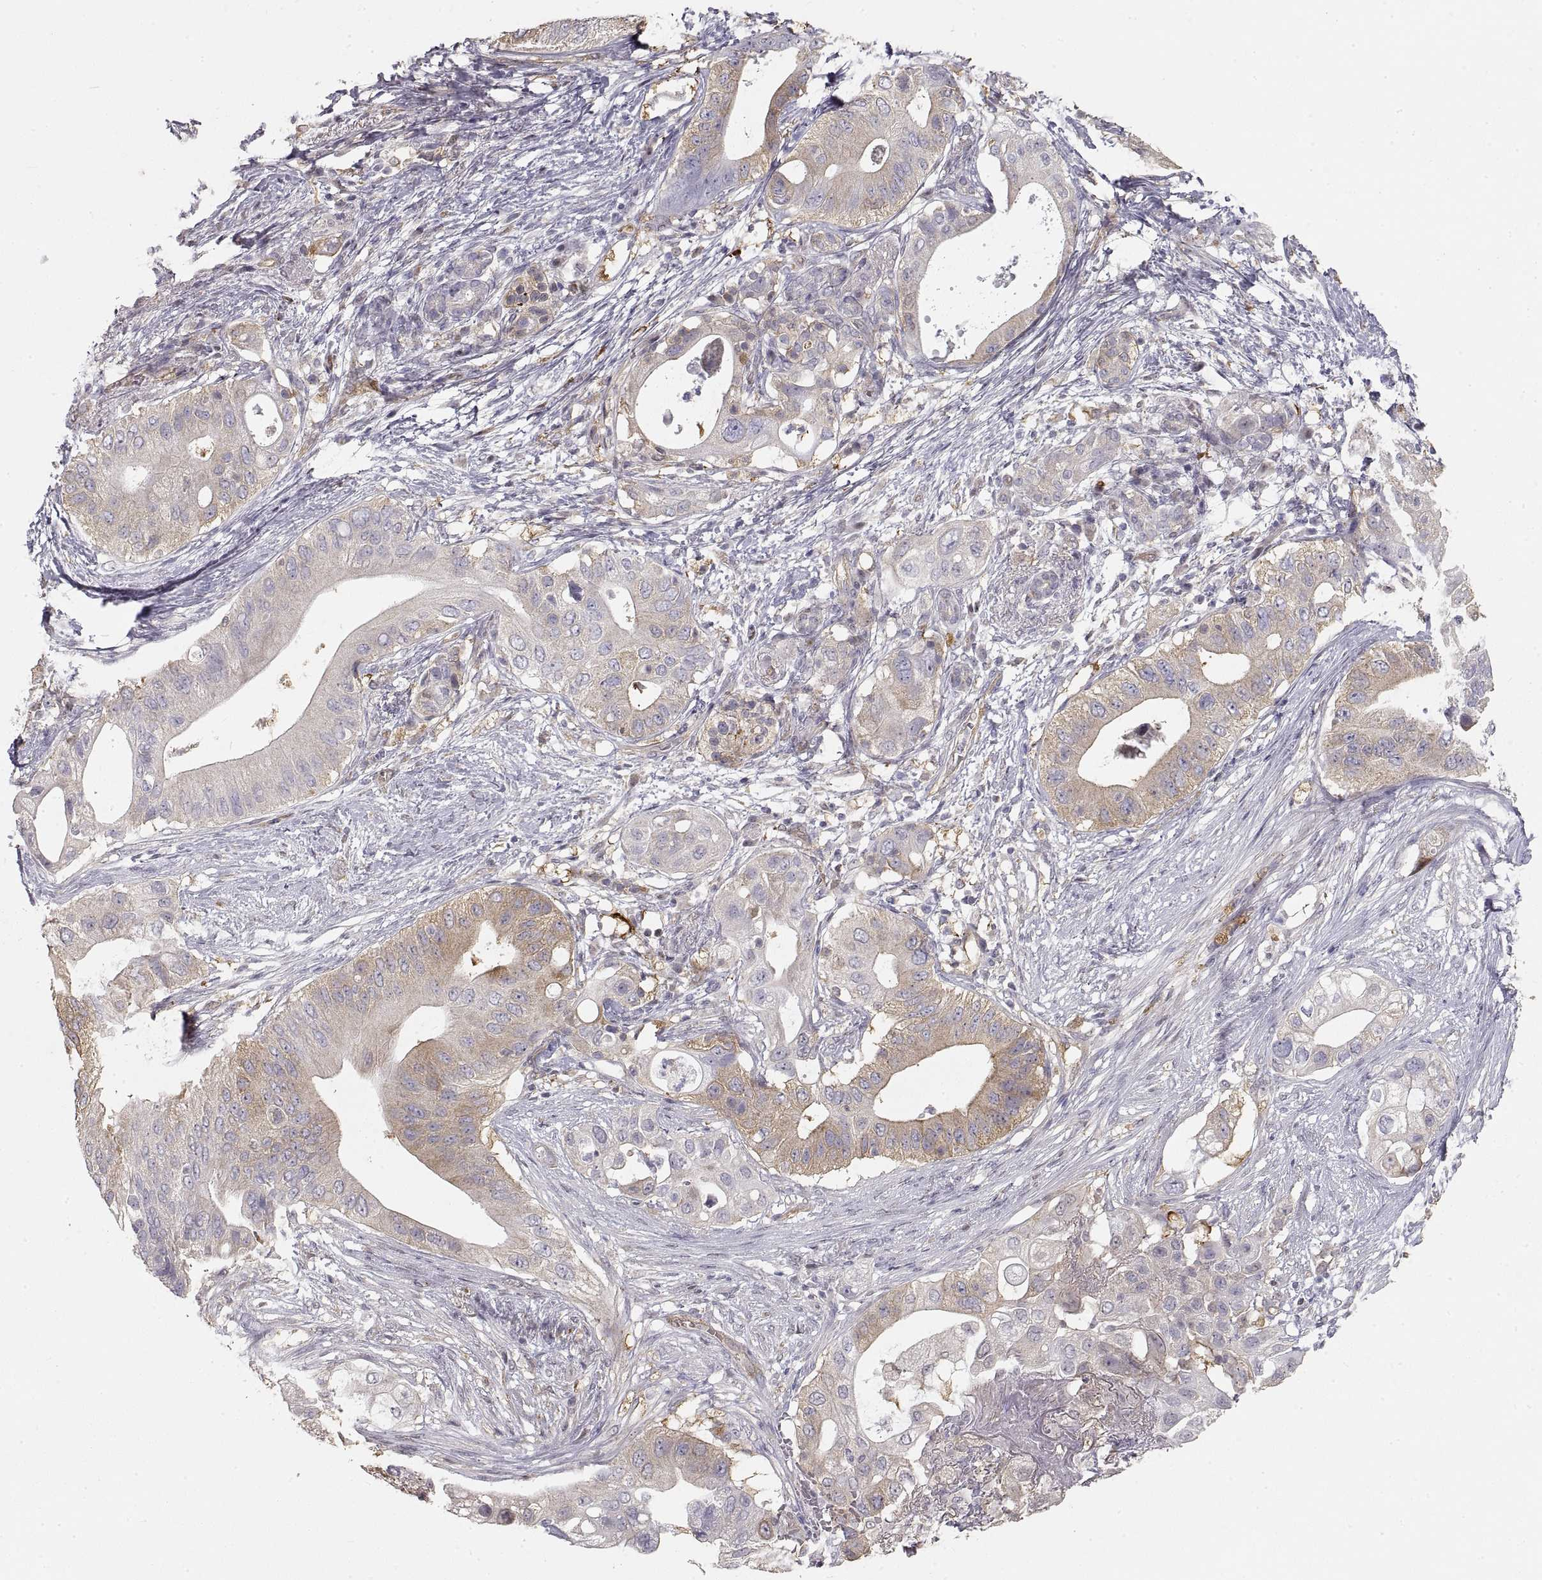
{"staining": {"intensity": "weak", "quantity": "25%-75%", "location": "cytoplasmic/membranous"}, "tissue": "pancreatic cancer", "cell_type": "Tumor cells", "image_type": "cancer", "snomed": [{"axis": "morphology", "description": "Adenocarcinoma, NOS"}, {"axis": "topography", "description": "Pancreas"}], "caption": "Protein staining demonstrates weak cytoplasmic/membranous staining in approximately 25%-75% of tumor cells in pancreatic adenocarcinoma.", "gene": "HSP90AB1", "patient": {"sex": "female", "age": 72}}